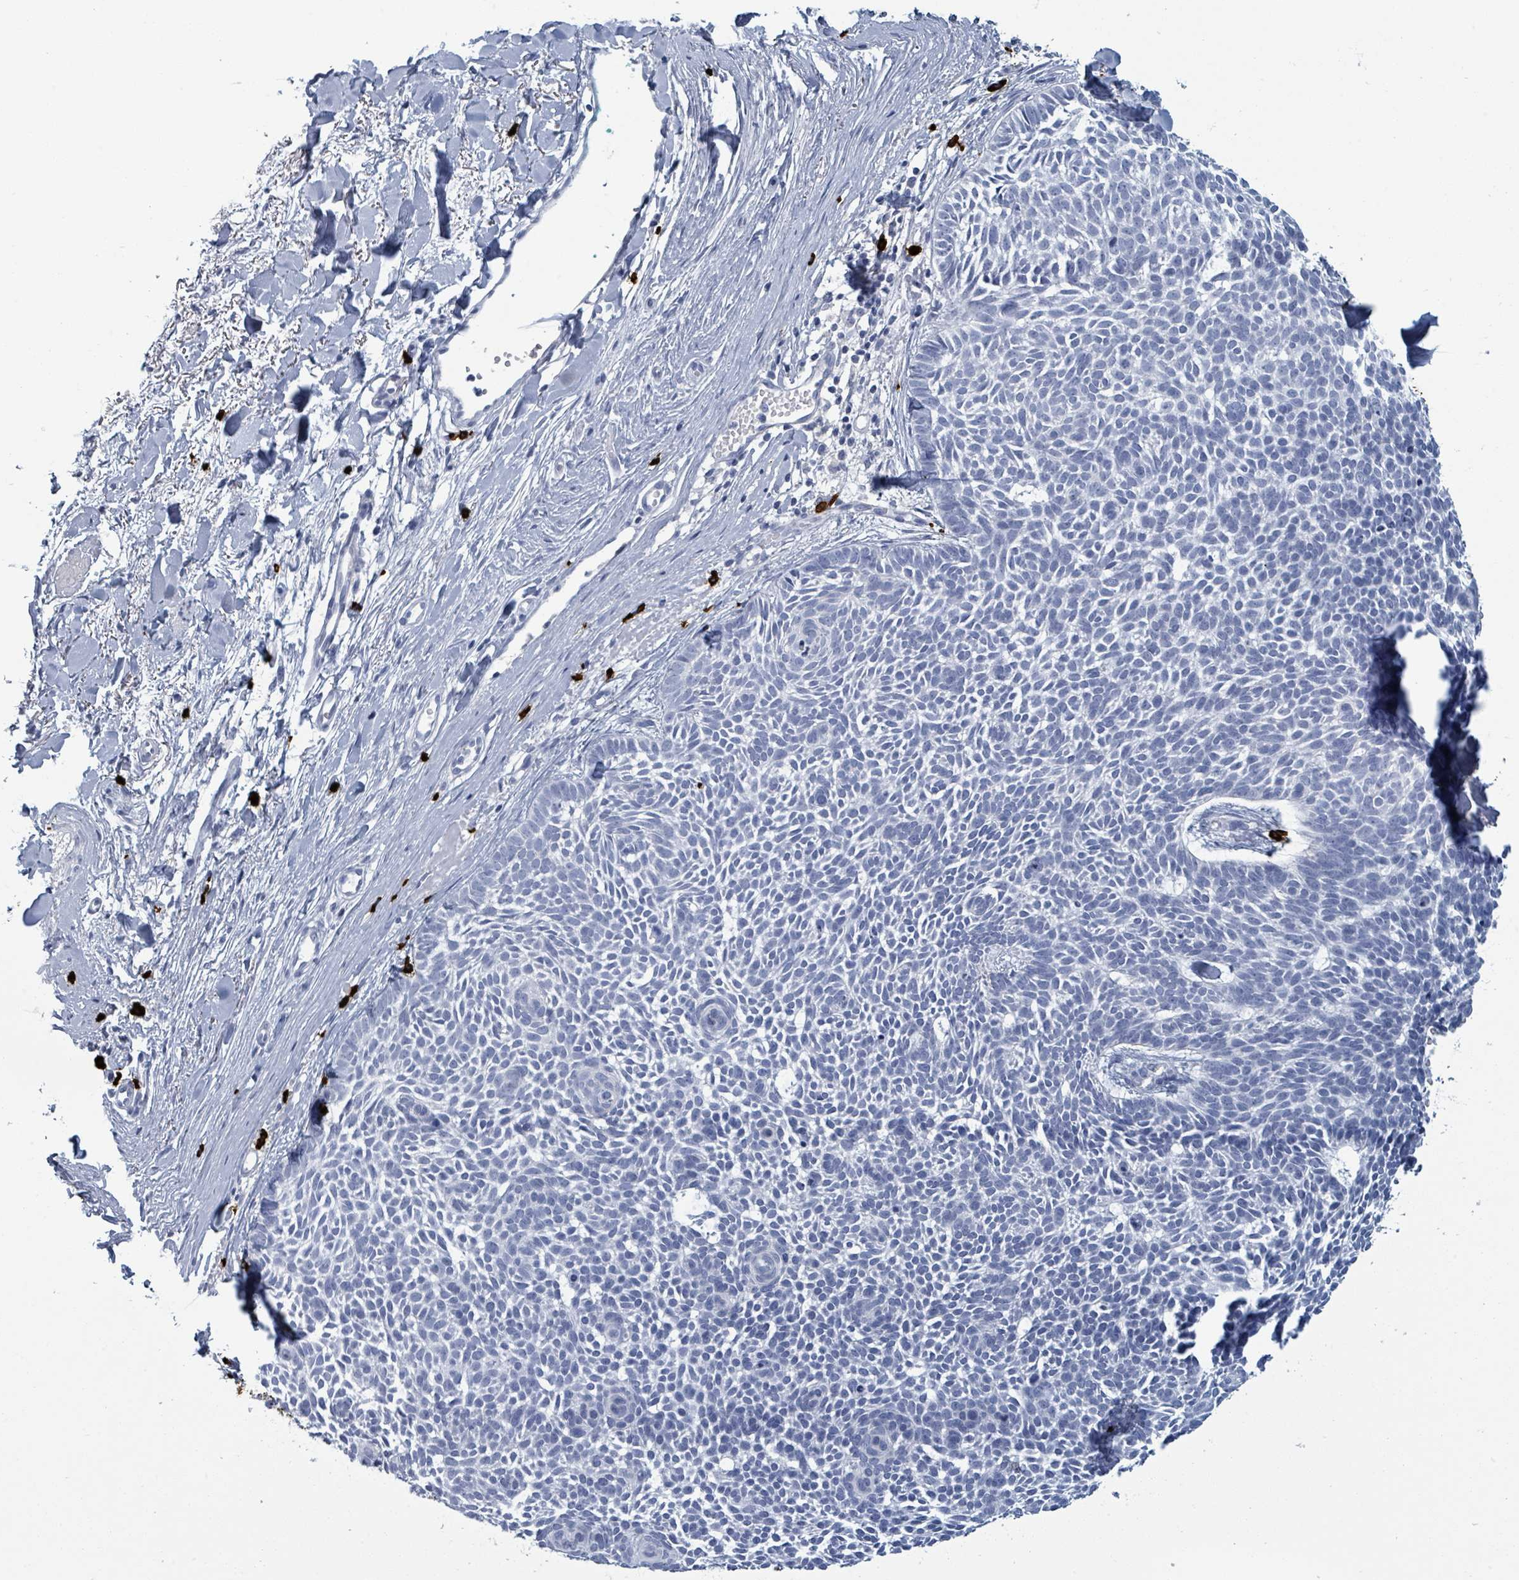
{"staining": {"intensity": "negative", "quantity": "none", "location": "none"}, "tissue": "skin cancer", "cell_type": "Tumor cells", "image_type": "cancer", "snomed": [{"axis": "morphology", "description": "Basal cell carcinoma"}, {"axis": "topography", "description": "Skin"}], "caption": "A high-resolution image shows immunohistochemistry staining of skin cancer, which displays no significant positivity in tumor cells. (Brightfield microscopy of DAB (3,3'-diaminobenzidine) immunohistochemistry at high magnification).", "gene": "VPS13D", "patient": {"sex": "male", "age": 61}}